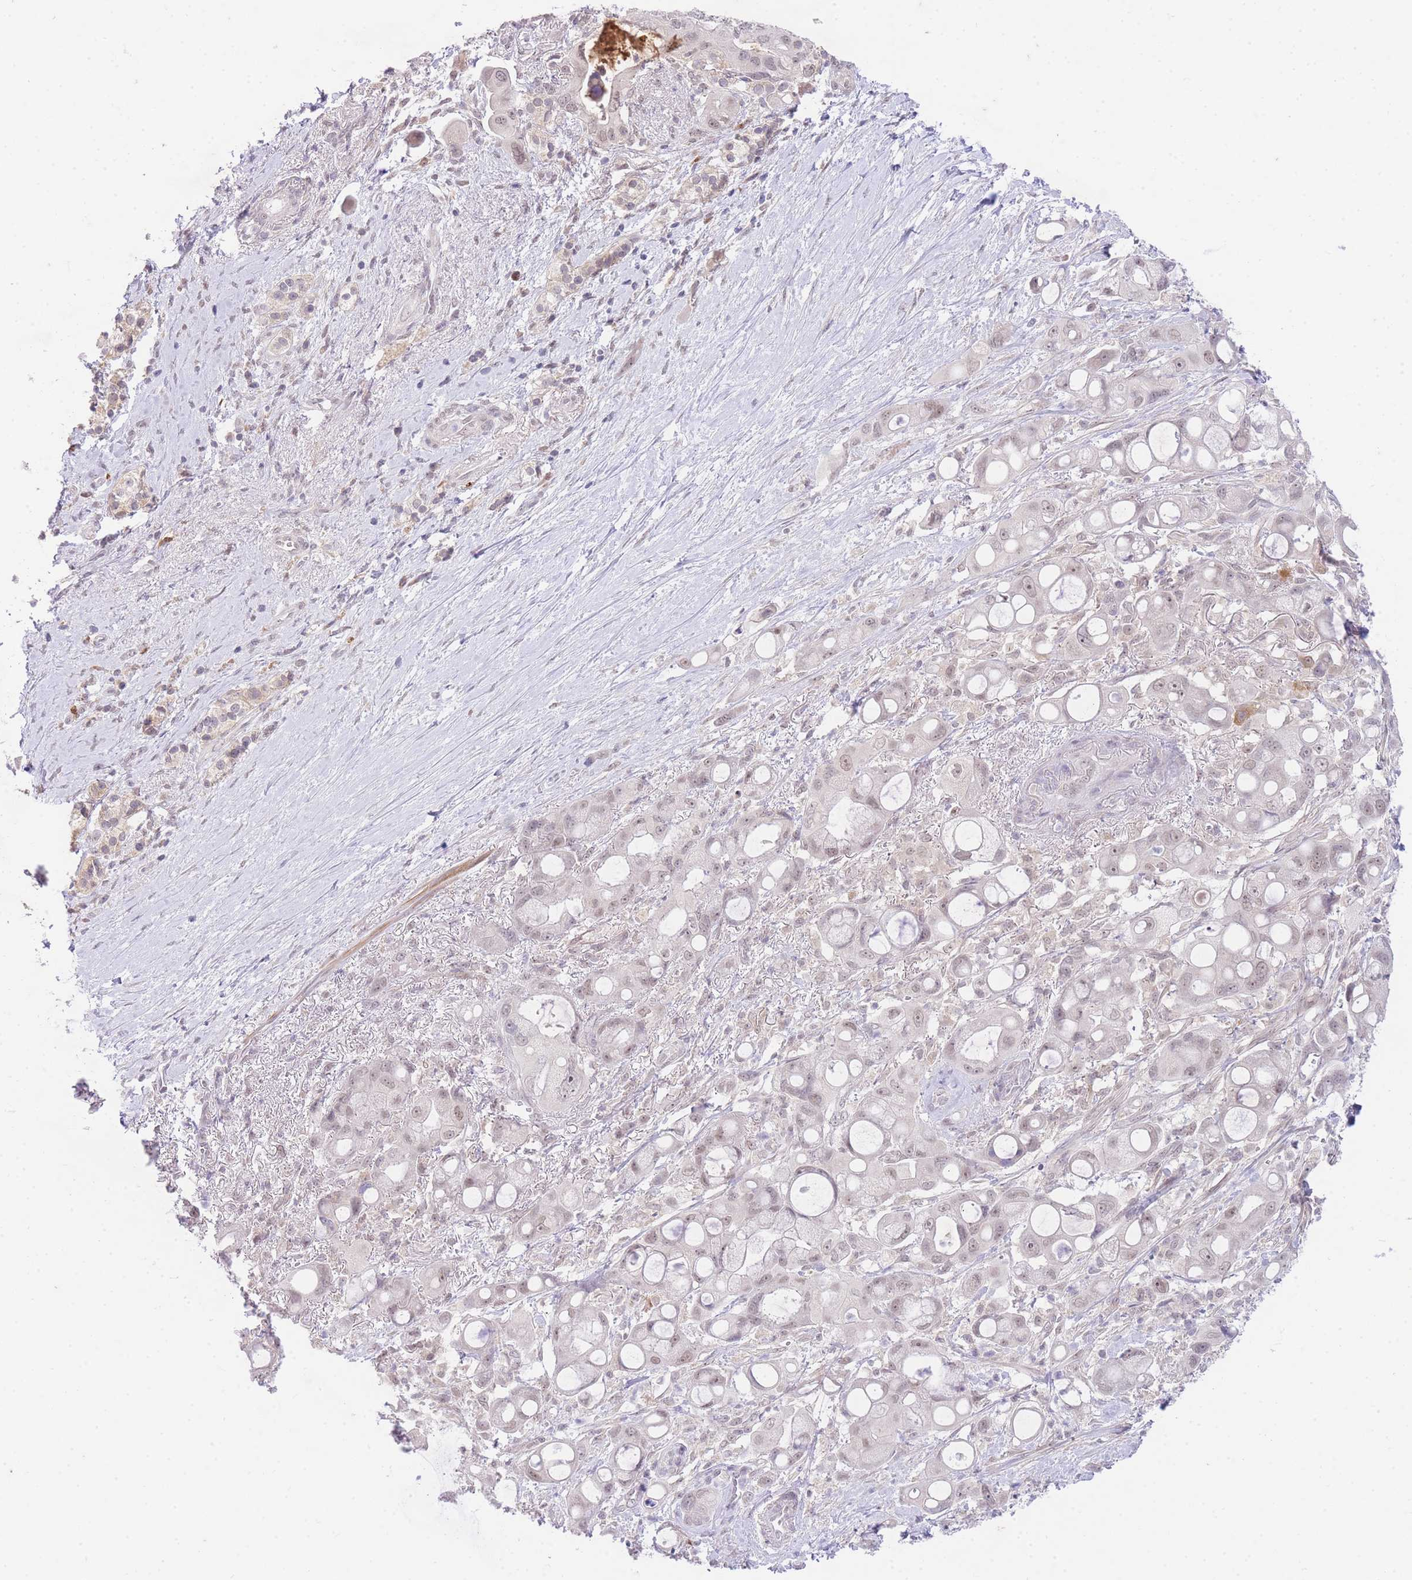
{"staining": {"intensity": "weak", "quantity": "<25%", "location": "nuclear"}, "tissue": "pancreatic cancer", "cell_type": "Tumor cells", "image_type": "cancer", "snomed": [{"axis": "morphology", "description": "Adenocarcinoma, NOS"}, {"axis": "topography", "description": "Pancreas"}], "caption": "Immunohistochemistry (IHC) of pancreatic cancer exhibits no staining in tumor cells. (DAB (3,3'-diaminobenzidine) IHC visualized using brightfield microscopy, high magnification).", "gene": "SLC25A33", "patient": {"sex": "male", "age": 68}}